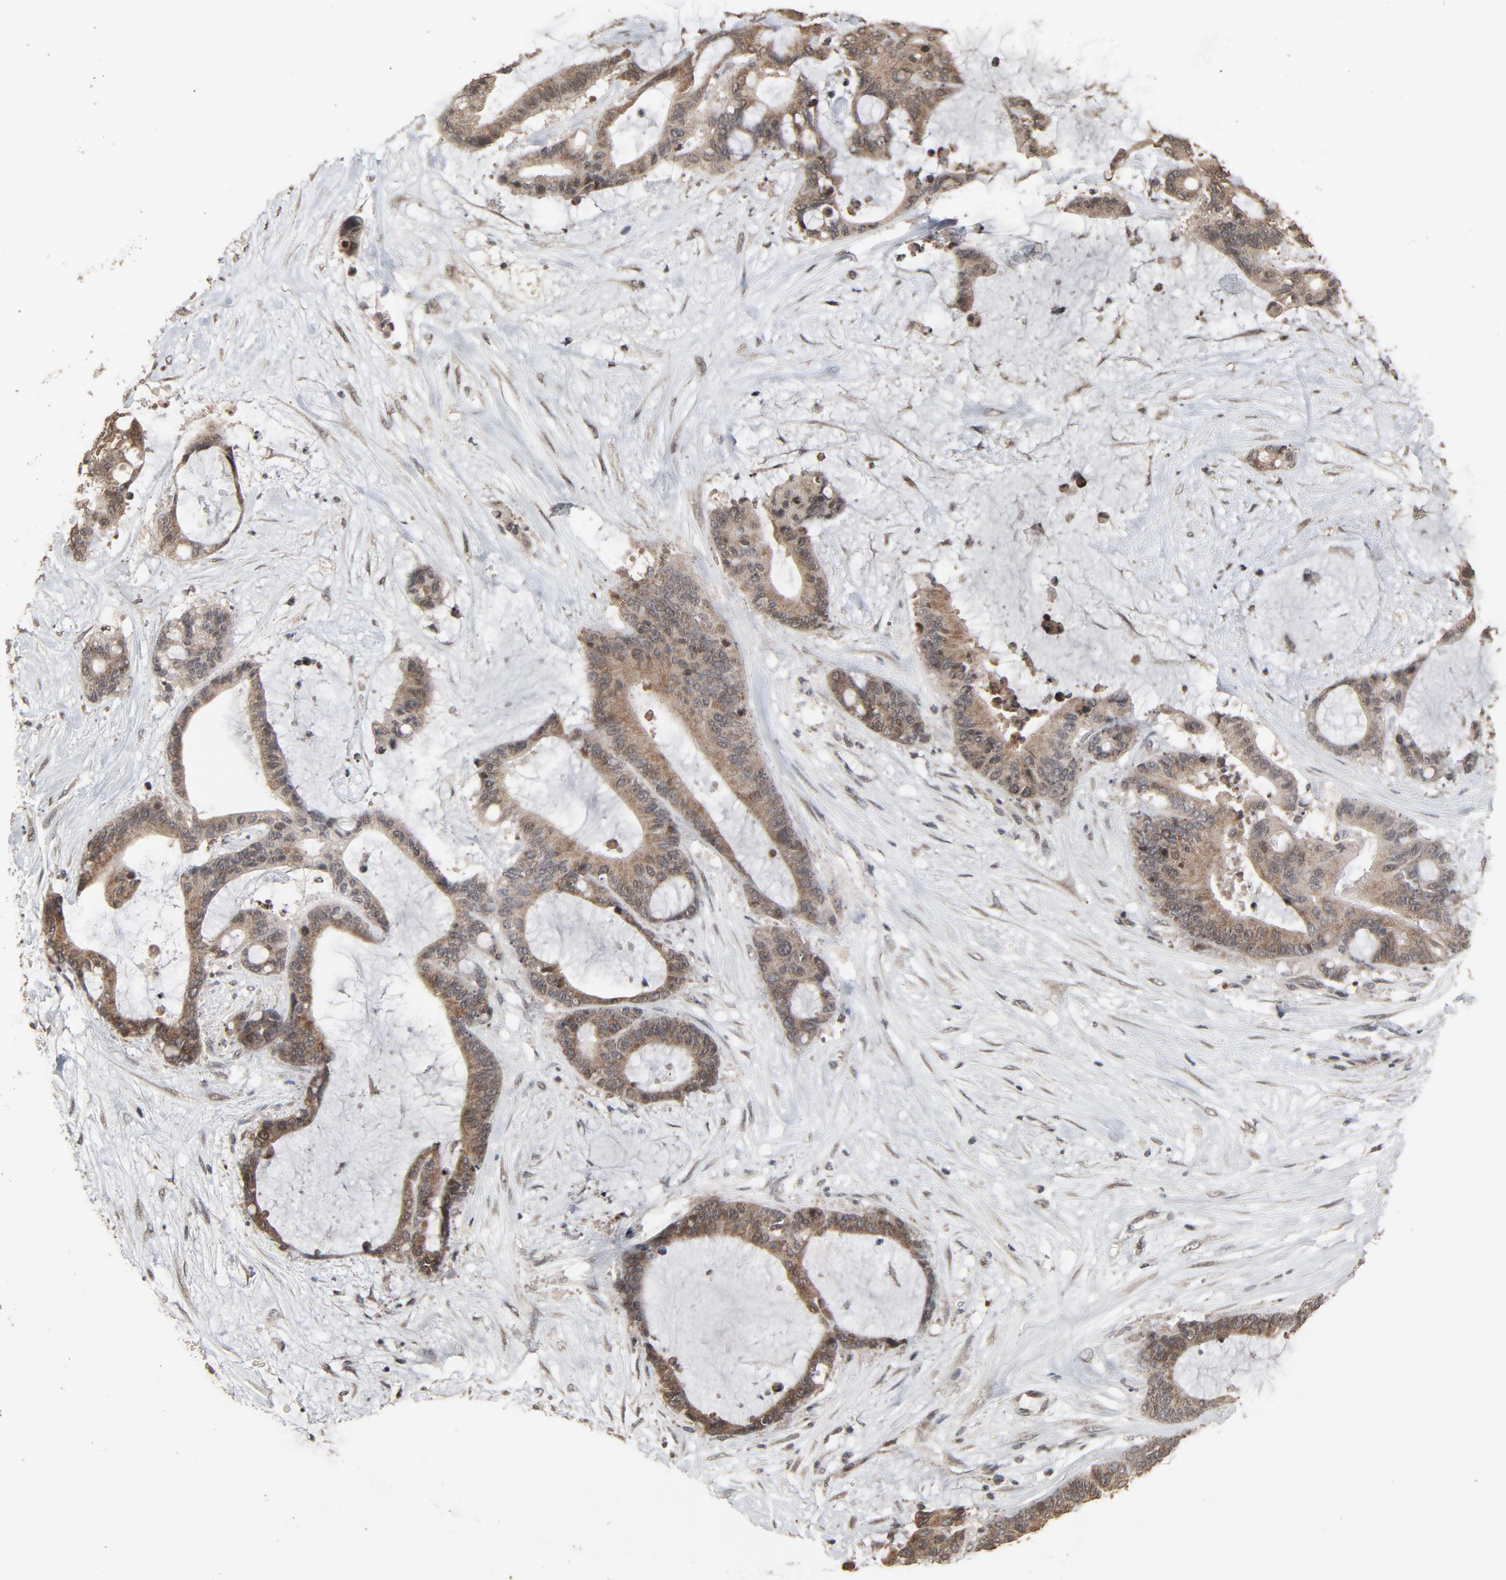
{"staining": {"intensity": "moderate", "quantity": ">75%", "location": "cytoplasmic/membranous,nuclear"}, "tissue": "liver cancer", "cell_type": "Tumor cells", "image_type": "cancer", "snomed": [{"axis": "morphology", "description": "Cholangiocarcinoma"}, {"axis": "topography", "description": "Liver"}], "caption": "About >75% of tumor cells in human cholangiocarcinoma (liver) exhibit moderate cytoplasmic/membranous and nuclear protein positivity as visualized by brown immunohistochemical staining.", "gene": "POM121", "patient": {"sex": "female", "age": 73}}